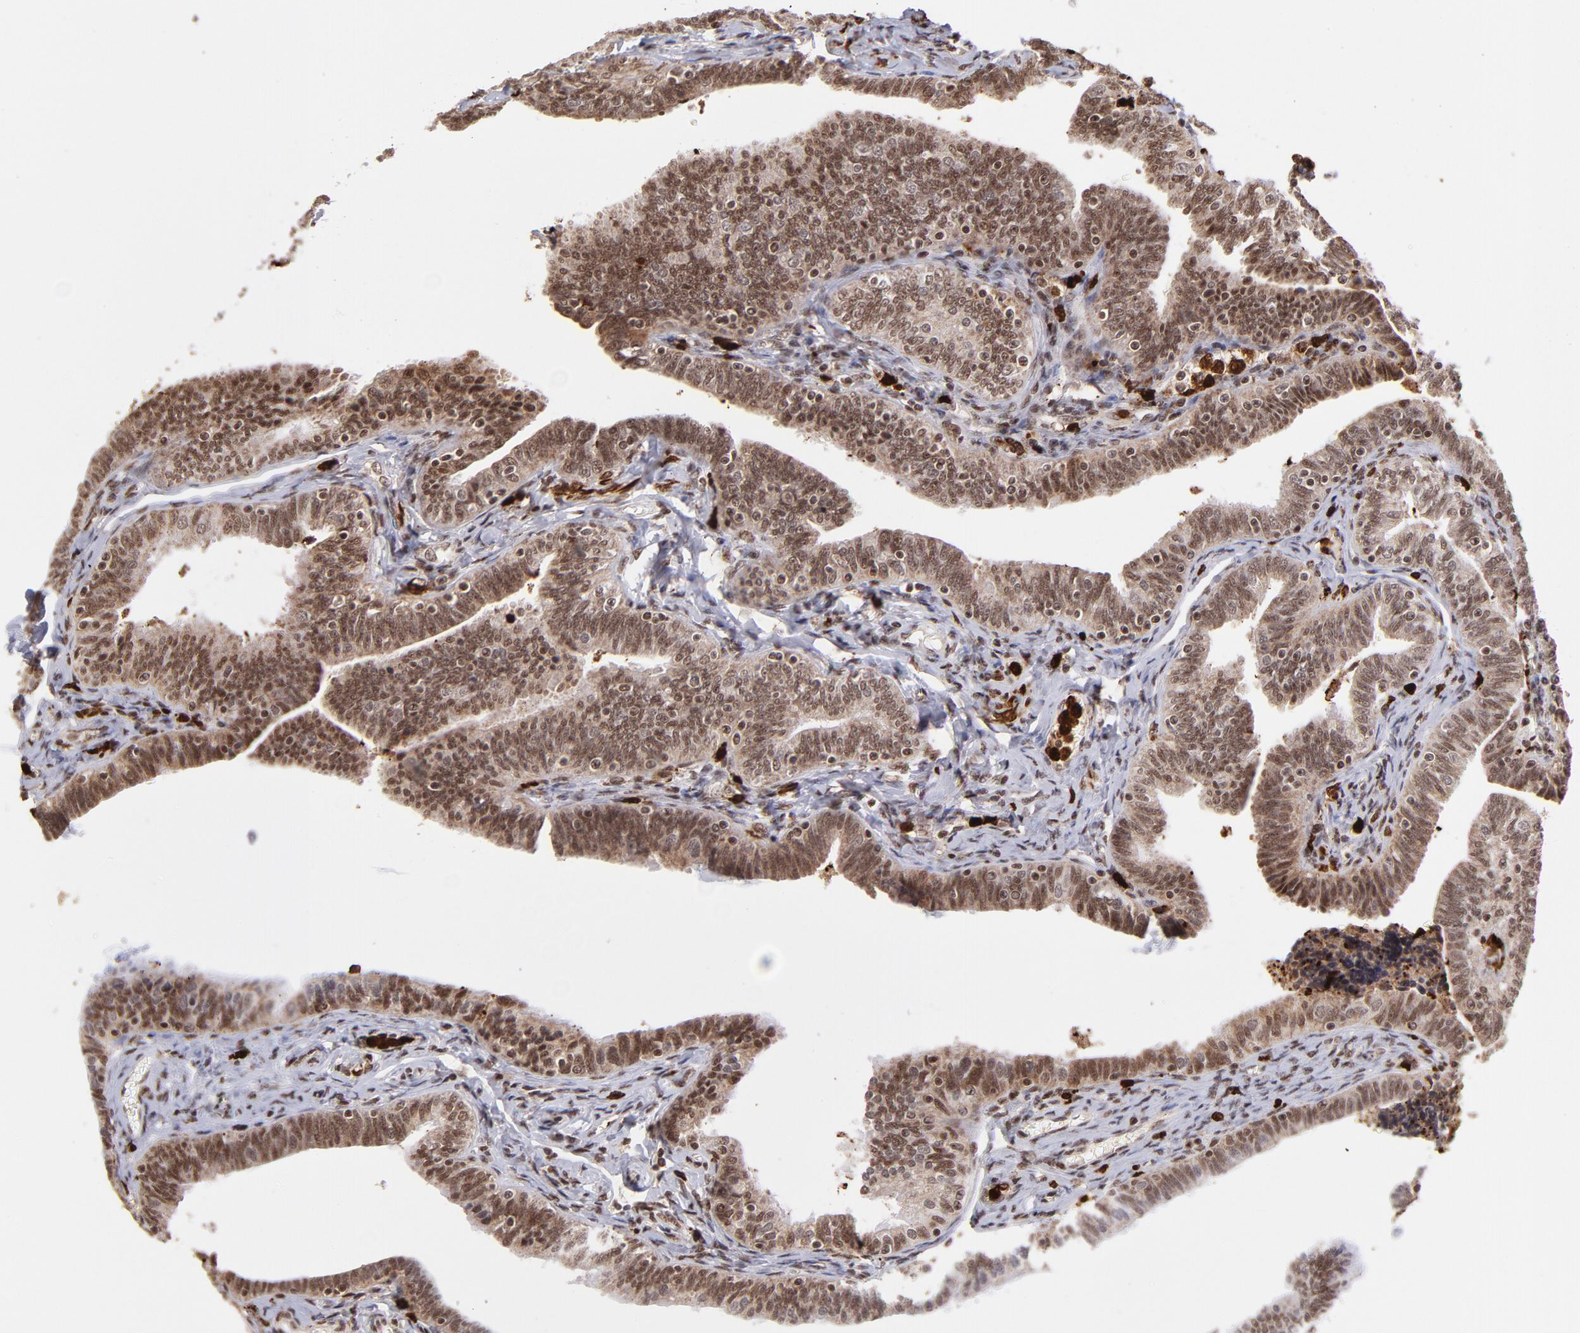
{"staining": {"intensity": "moderate", "quantity": ">75%", "location": "cytoplasmic/membranous,nuclear"}, "tissue": "fallopian tube", "cell_type": "Glandular cells", "image_type": "normal", "snomed": [{"axis": "morphology", "description": "Normal tissue, NOS"}, {"axis": "topography", "description": "Fallopian tube"}, {"axis": "topography", "description": "Ovary"}], "caption": "Protein staining shows moderate cytoplasmic/membranous,nuclear expression in approximately >75% of glandular cells in benign fallopian tube.", "gene": "ZFX", "patient": {"sex": "female", "age": 69}}